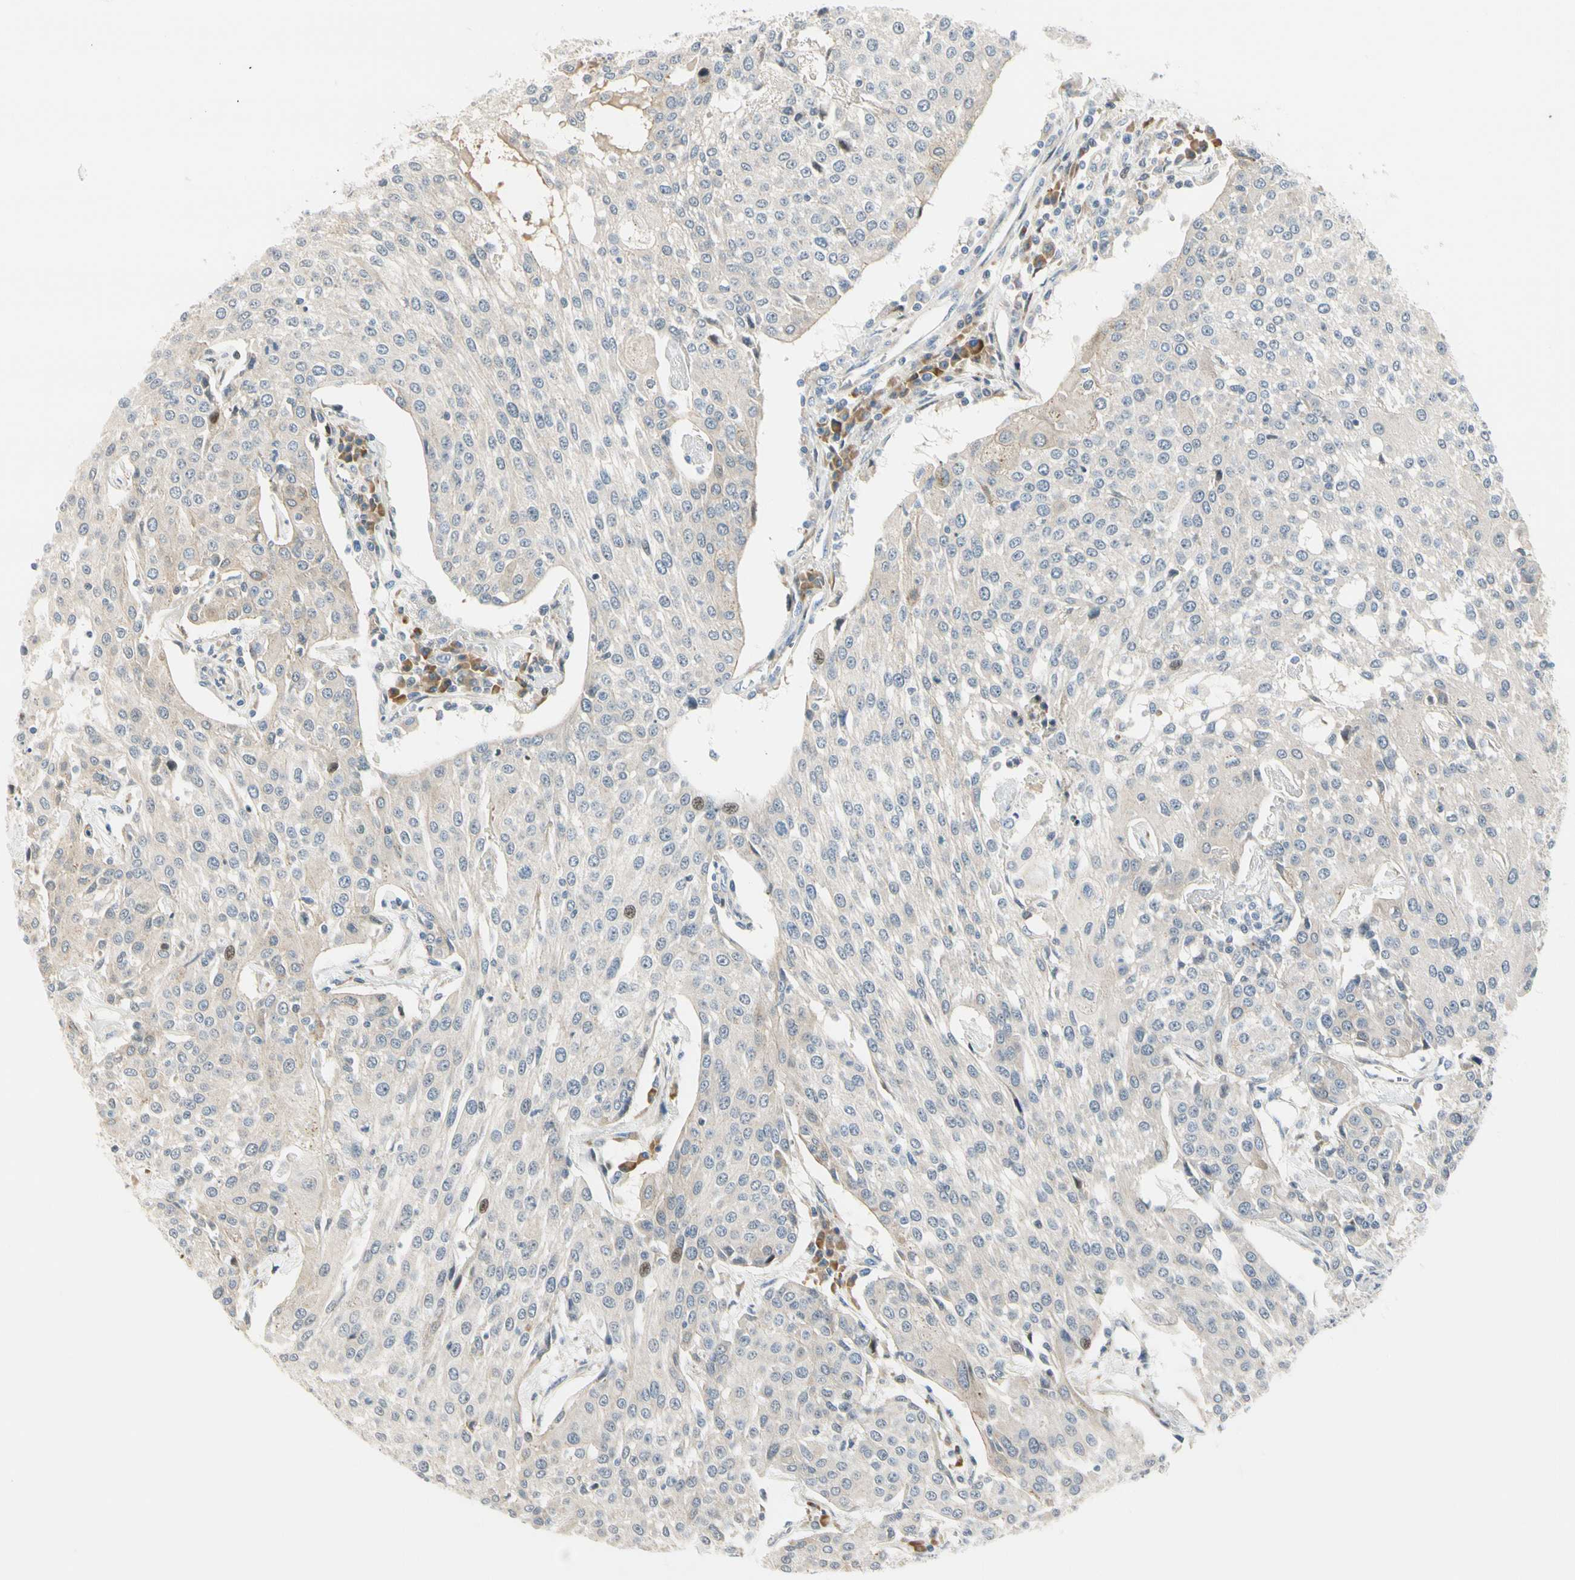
{"staining": {"intensity": "weak", "quantity": "<25%", "location": "nuclear"}, "tissue": "urothelial cancer", "cell_type": "Tumor cells", "image_type": "cancer", "snomed": [{"axis": "morphology", "description": "Urothelial carcinoma, High grade"}, {"axis": "topography", "description": "Urinary bladder"}], "caption": "Urothelial cancer was stained to show a protein in brown. There is no significant positivity in tumor cells.", "gene": "NPDC1", "patient": {"sex": "female", "age": 85}}